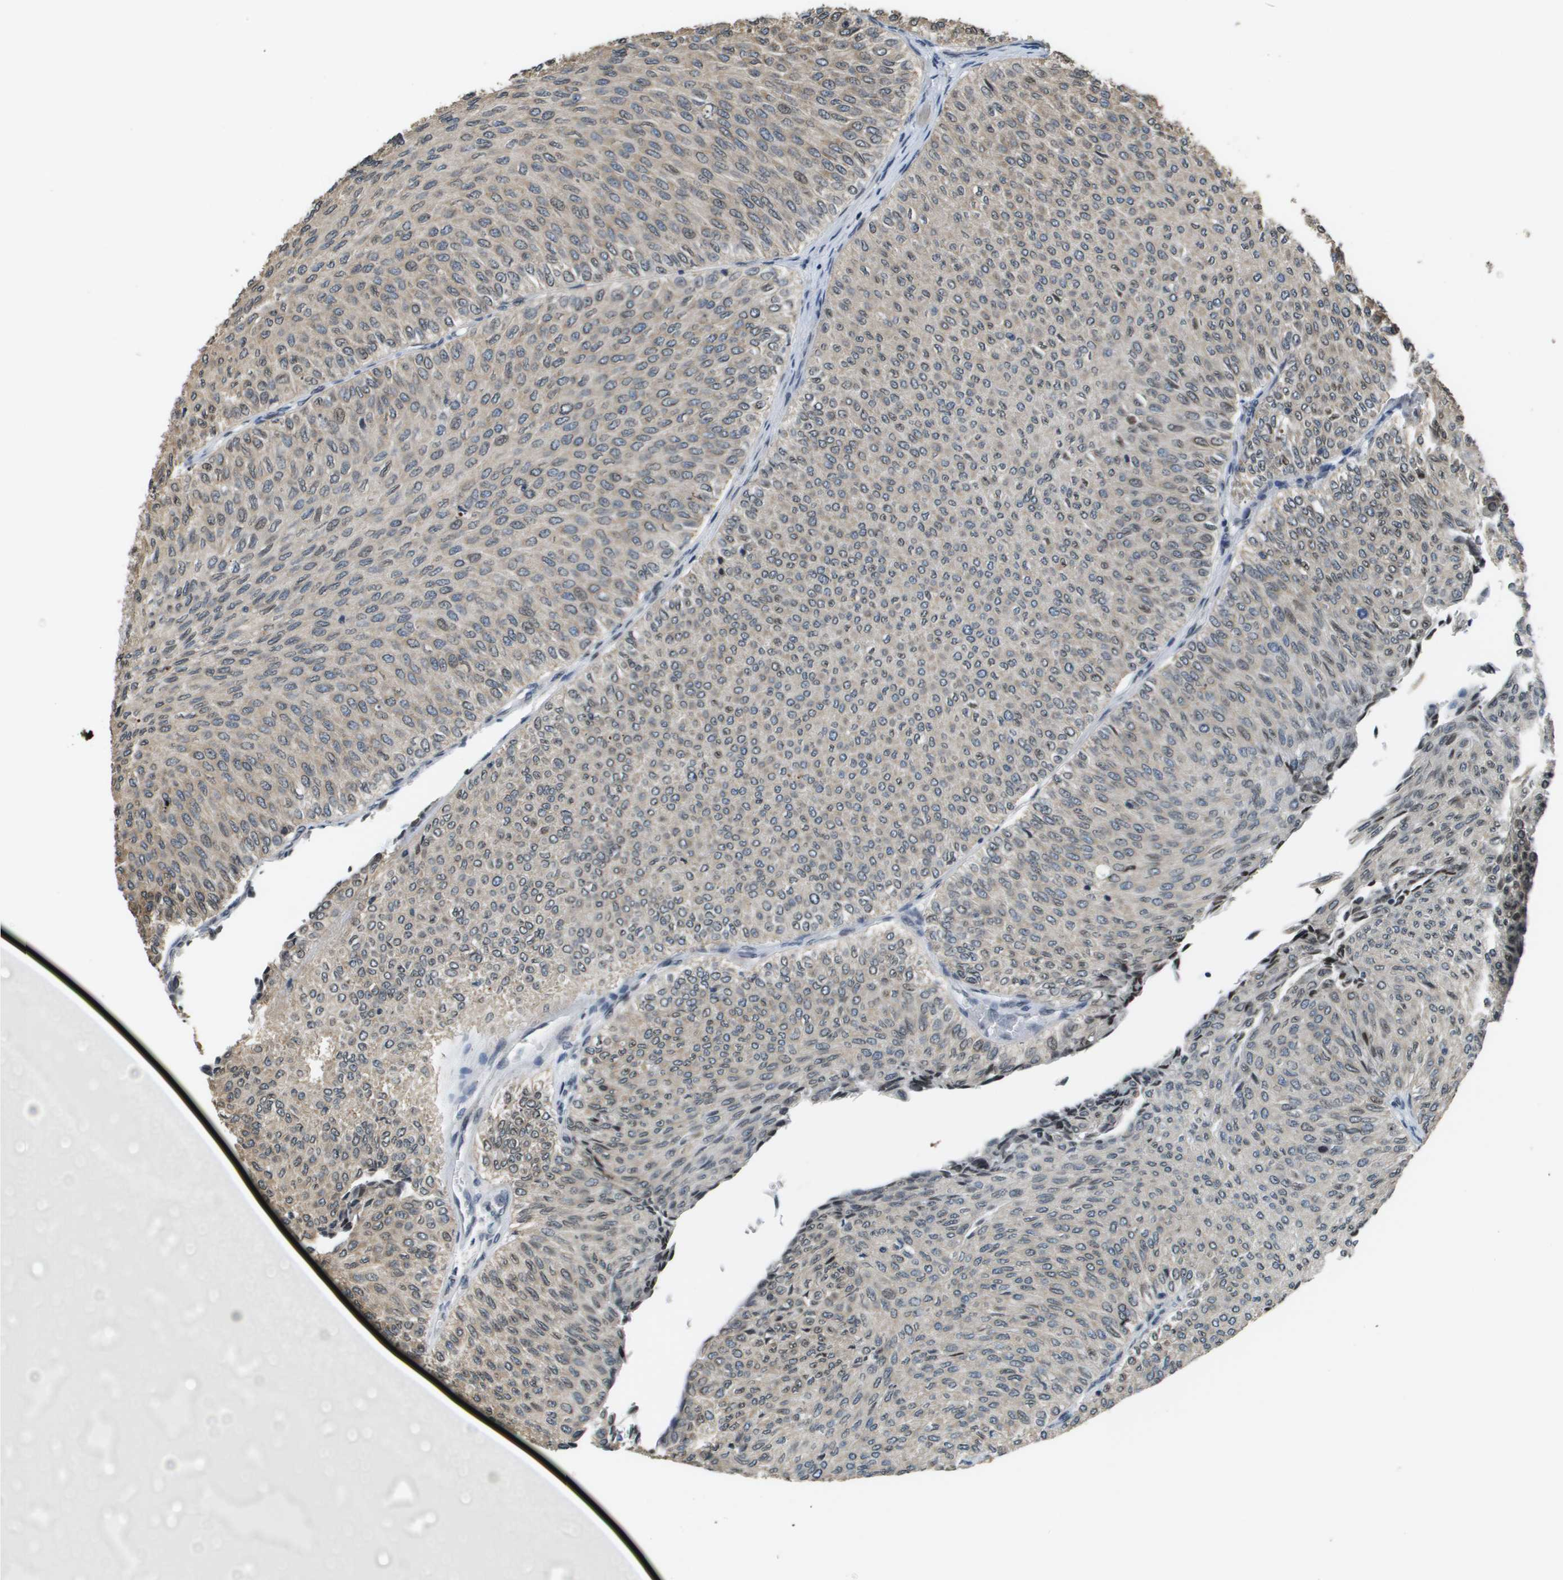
{"staining": {"intensity": "weak", "quantity": "25%-75%", "location": "cytoplasmic/membranous,nuclear"}, "tissue": "urothelial cancer", "cell_type": "Tumor cells", "image_type": "cancer", "snomed": [{"axis": "morphology", "description": "Urothelial carcinoma, Low grade"}, {"axis": "topography", "description": "Urinary bladder"}], "caption": "This photomicrograph shows immunohistochemistry (IHC) staining of human urothelial cancer, with low weak cytoplasmic/membranous and nuclear staining in approximately 25%-75% of tumor cells.", "gene": "FANCC", "patient": {"sex": "male", "age": 78}}